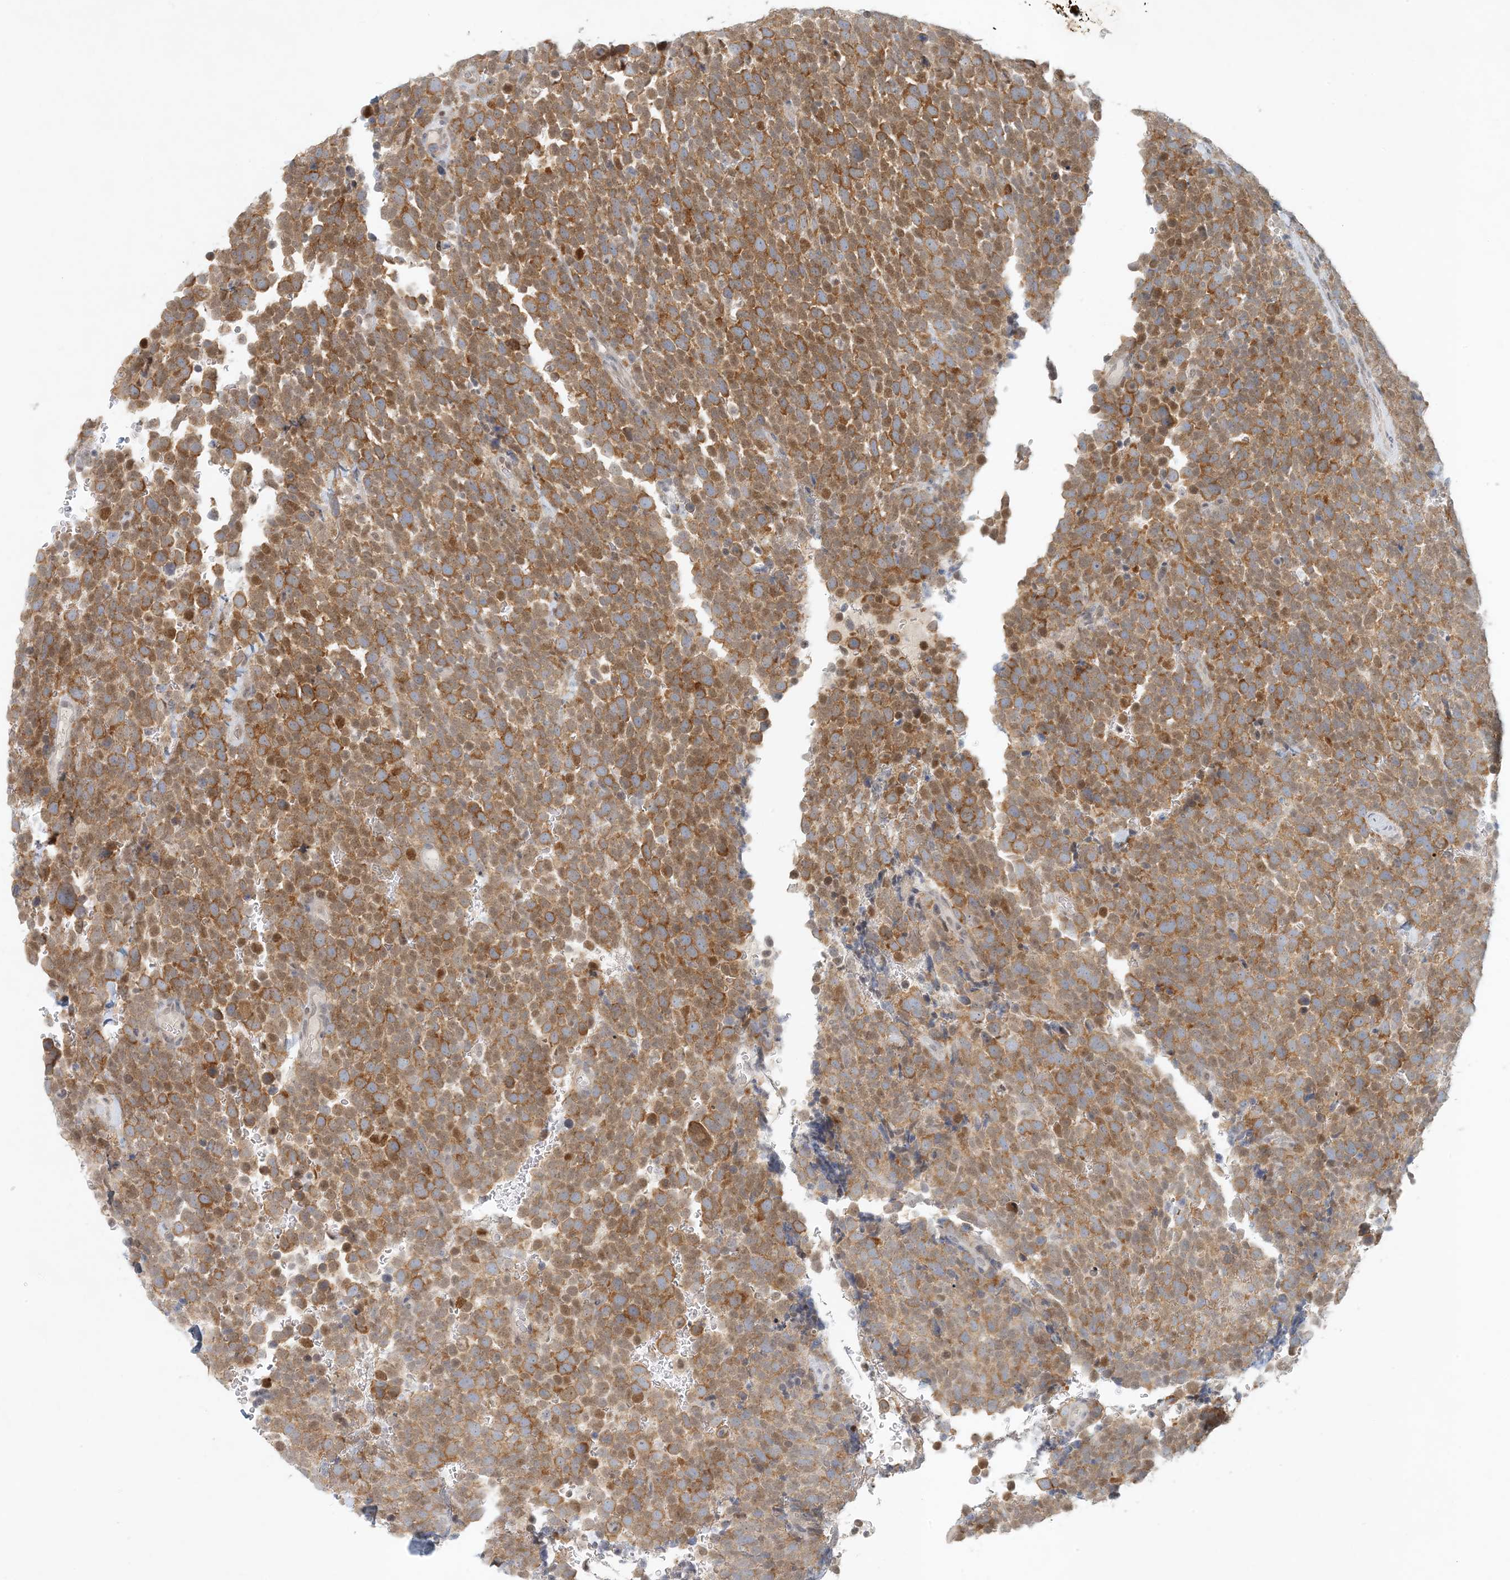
{"staining": {"intensity": "moderate", "quantity": ">75%", "location": "cytoplasmic/membranous"}, "tissue": "urothelial cancer", "cell_type": "Tumor cells", "image_type": "cancer", "snomed": [{"axis": "morphology", "description": "Urothelial carcinoma, High grade"}, {"axis": "topography", "description": "Urinary bladder"}], "caption": "Immunohistochemistry photomicrograph of neoplastic tissue: human urothelial cancer stained using immunohistochemistry (IHC) exhibits medium levels of moderate protein expression localized specifically in the cytoplasmic/membranous of tumor cells, appearing as a cytoplasmic/membranous brown color.", "gene": "OBI1", "patient": {"sex": "female", "age": 82}}